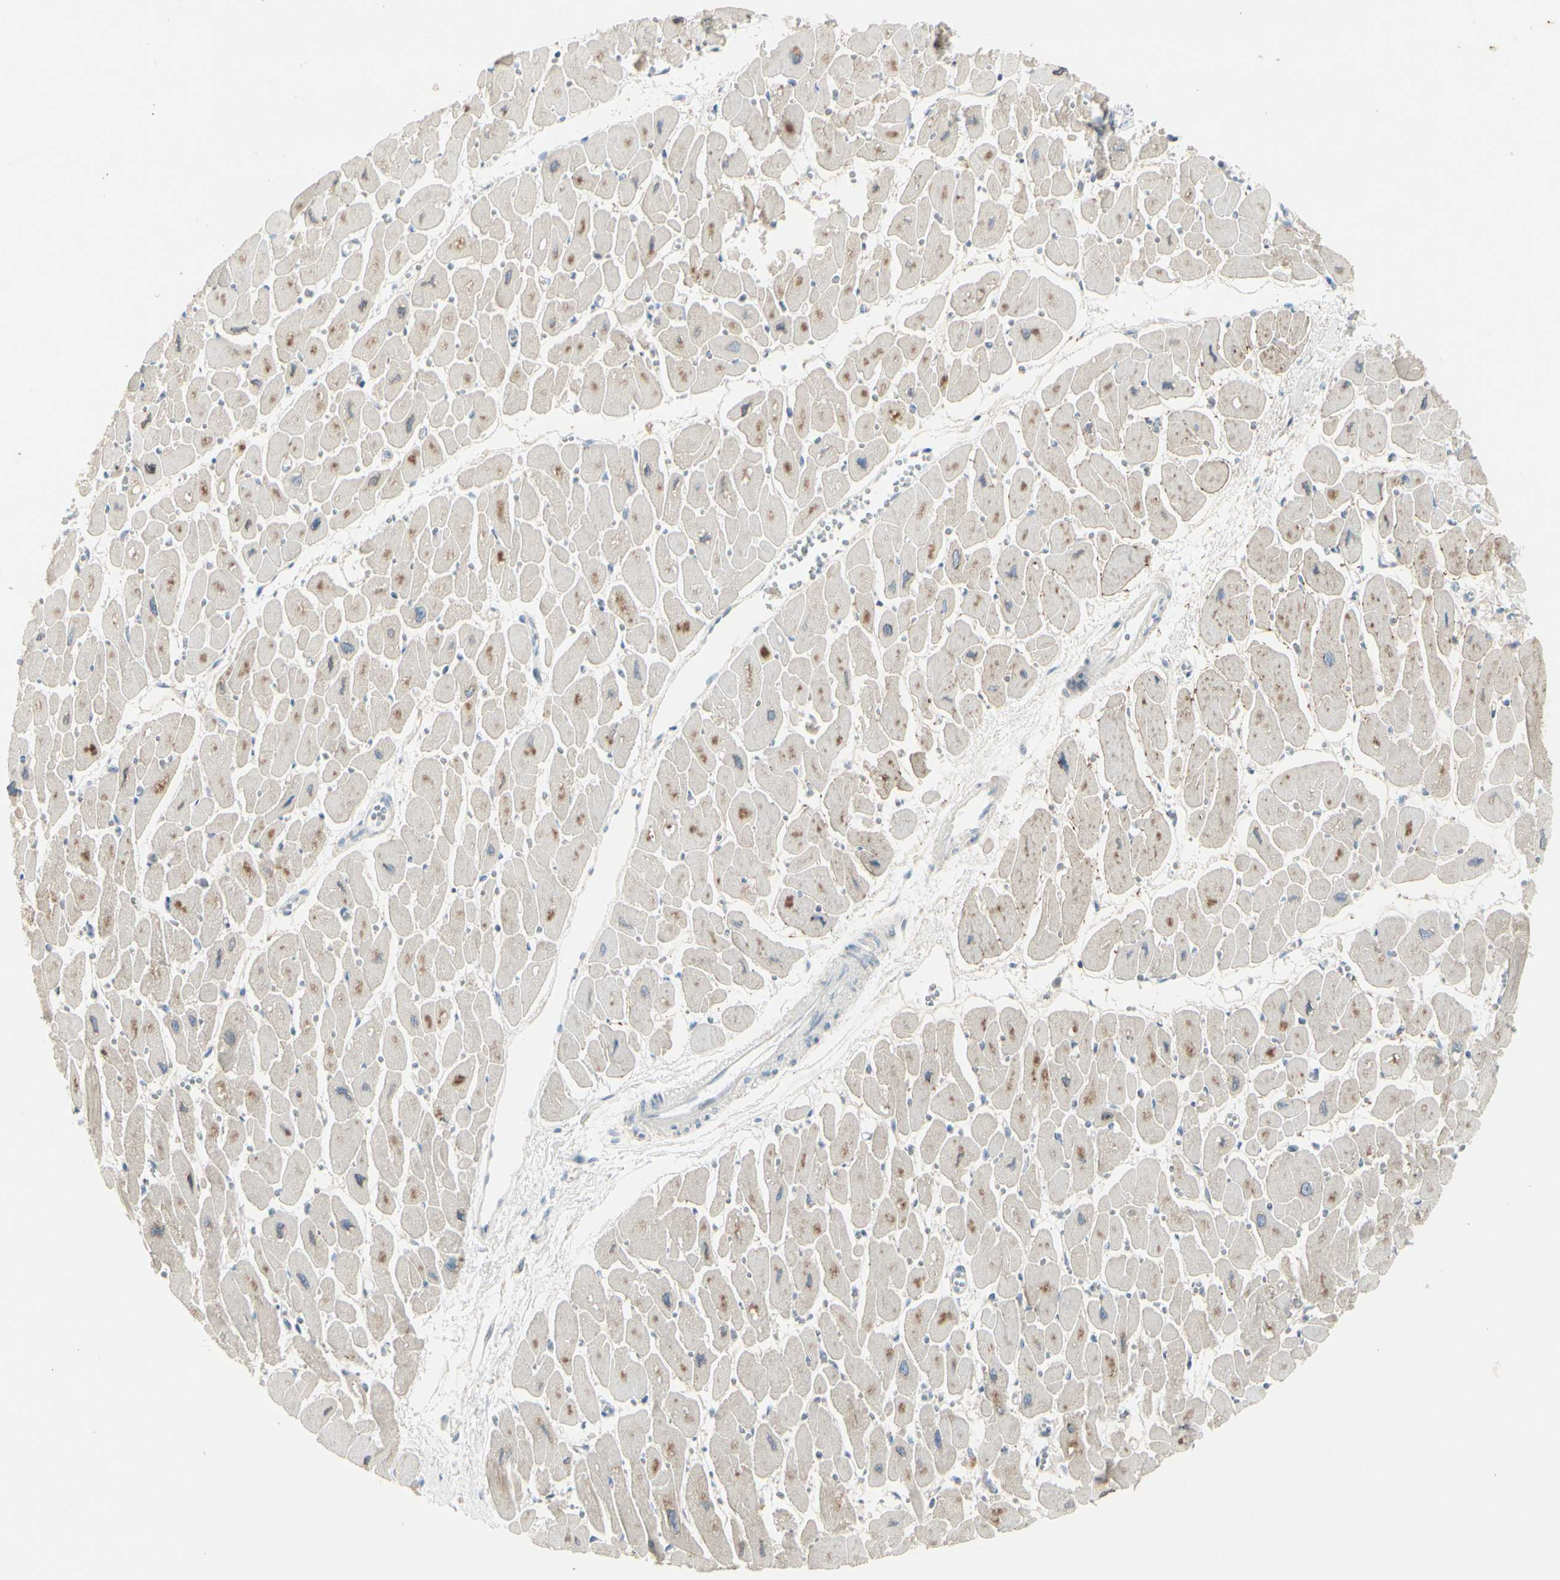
{"staining": {"intensity": "moderate", "quantity": ">75%", "location": "cytoplasmic/membranous"}, "tissue": "heart muscle", "cell_type": "Cardiomyocytes", "image_type": "normal", "snomed": [{"axis": "morphology", "description": "Normal tissue, NOS"}, {"axis": "topography", "description": "Heart"}], "caption": "Cardiomyocytes demonstrate moderate cytoplasmic/membranous positivity in about >75% of cells in benign heart muscle.", "gene": "CACNA2D1", "patient": {"sex": "female", "age": 54}}